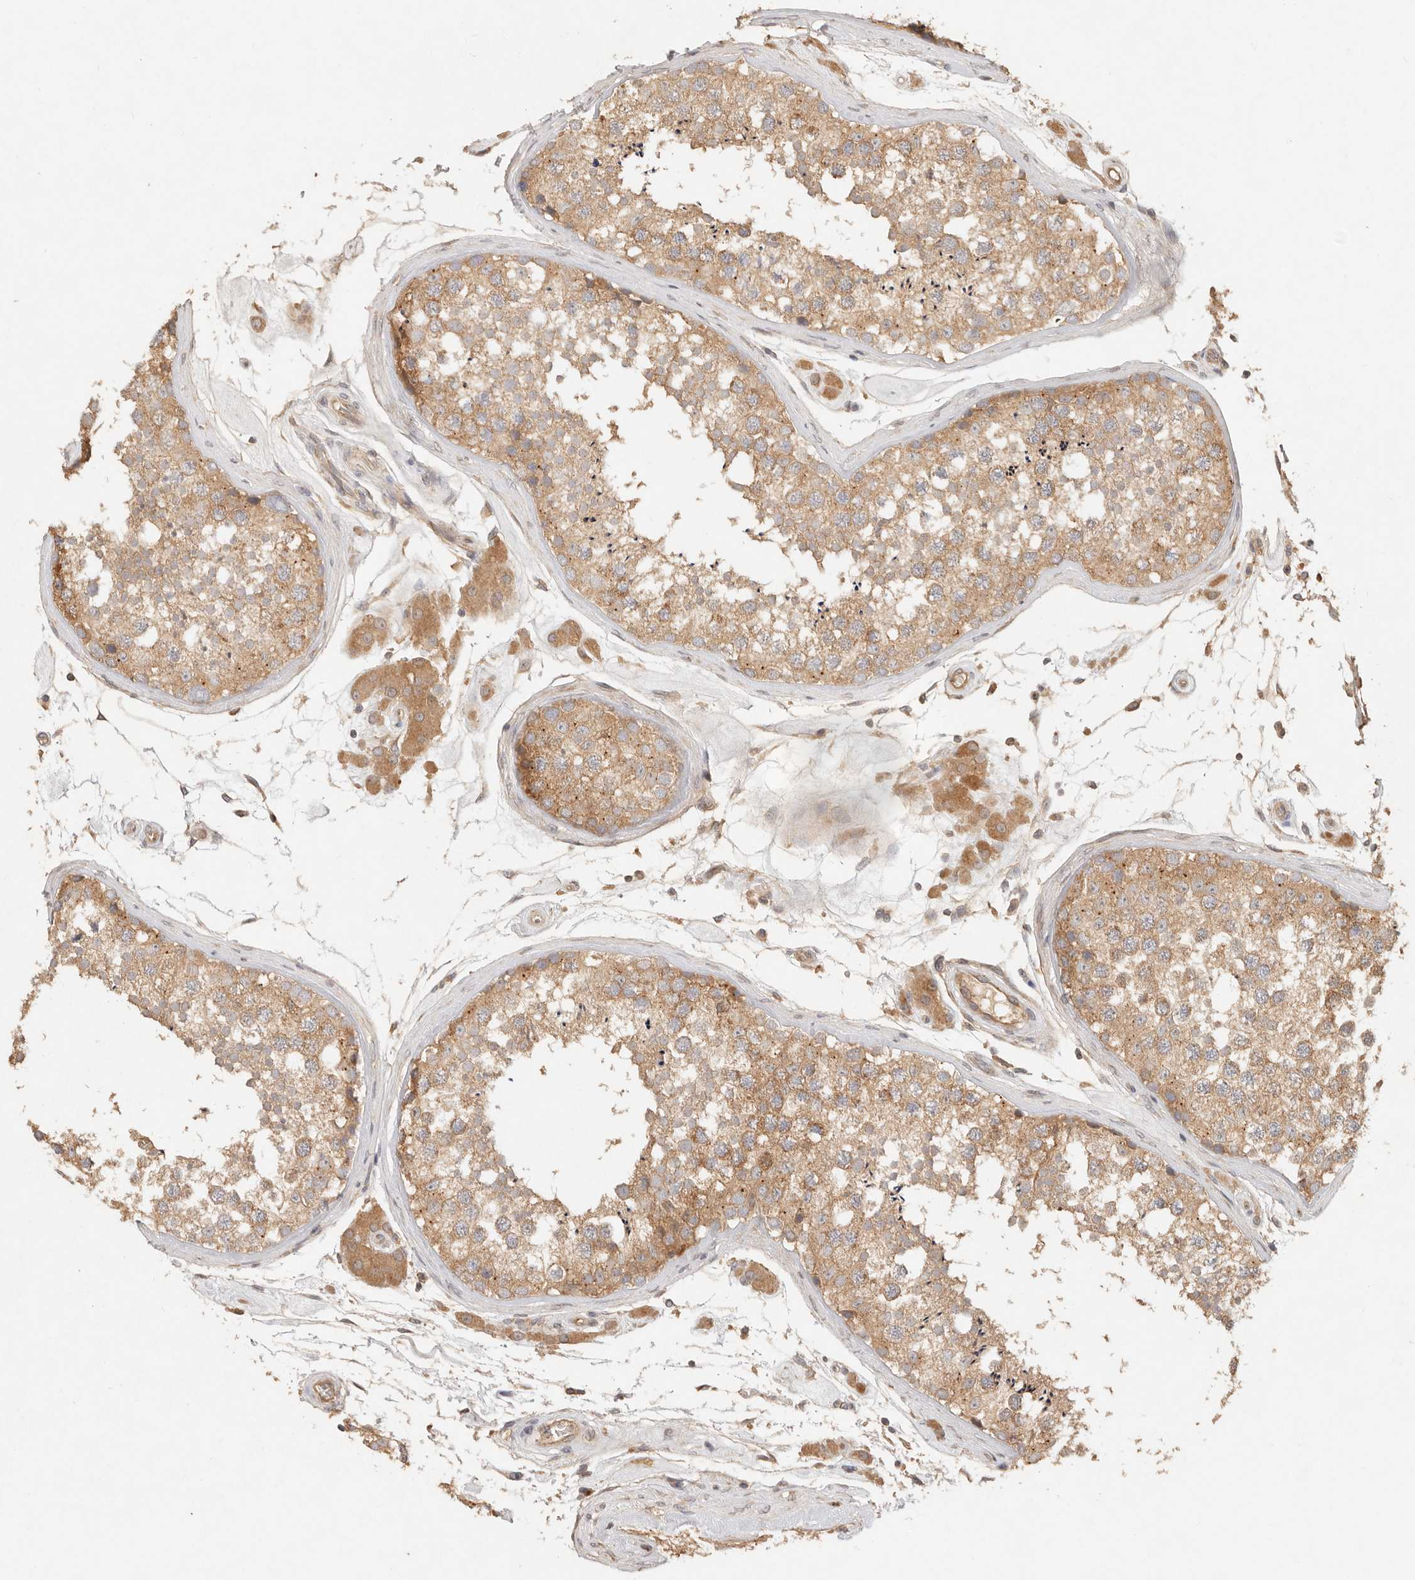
{"staining": {"intensity": "moderate", "quantity": ">75%", "location": "cytoplasmic/membranous"}, "tissue": "testis", "cell_type": "Cells in seminiferous ducts", "image_type": "normal", "snomed": [{"axis": "morphology", "description": "Normal tissue, NOS"}, {"axis": "topography", "description": "Testis"}], "caption": "Immunohistochemical staining of normal human testis exhibits moderate cytoplasmic/membranous protein staining in about >75% of cells in seminiferous ducts.", "gene": "HECTD3", "patient": {"sex": "male", "age": 46}}